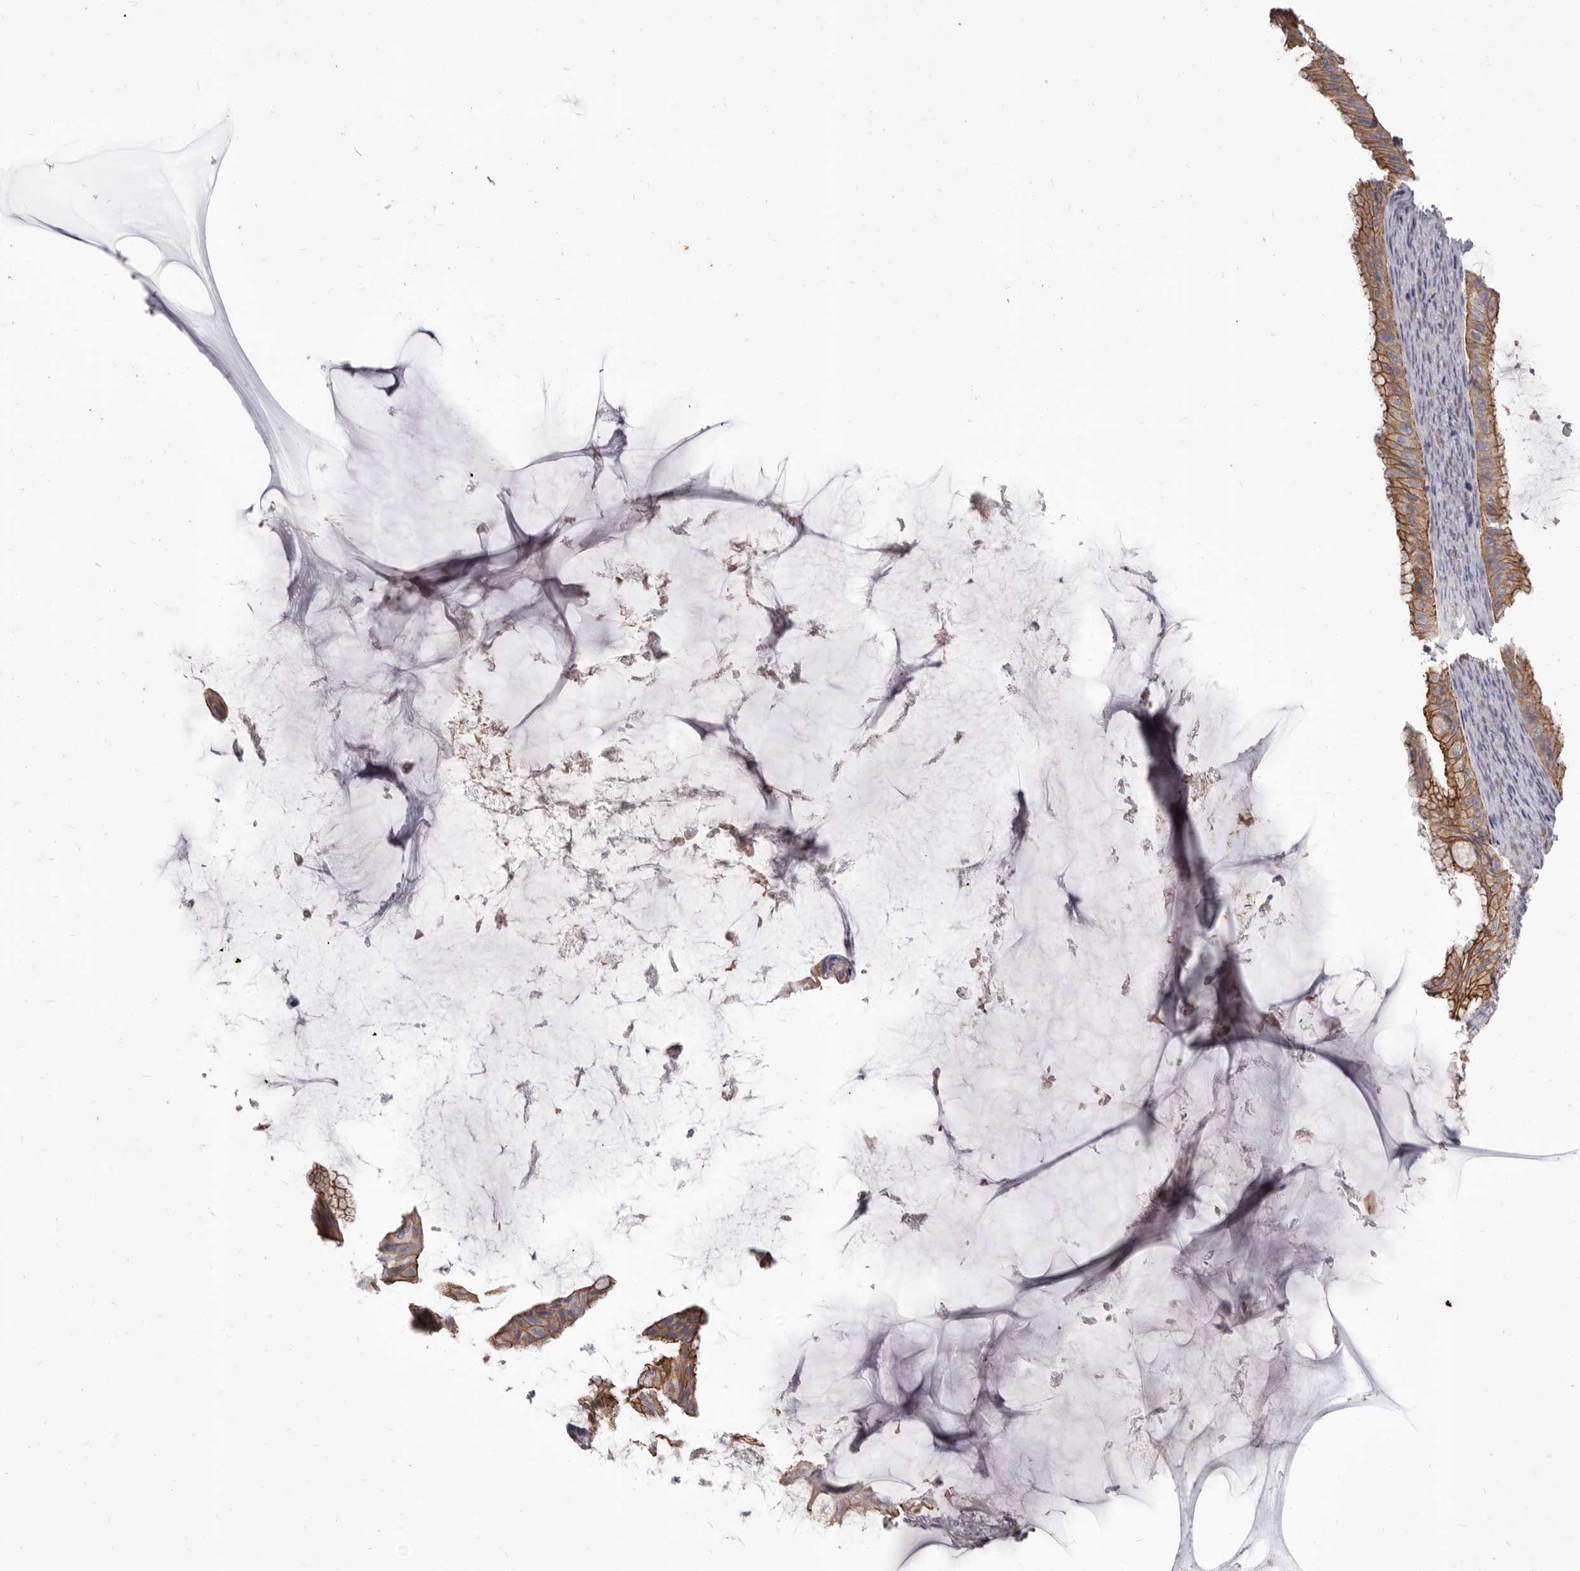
{"staining": {"intensity": "moderate", "quantity": ">75%", "location": "cytoplasmic/membranous"}, "tissue": "ovarian cancer", "cell_type": "Tumor cells", "image_type": "cancer", "snomed": [{"axis": "morphology", "description": "Cystadenocarcinoma, mucinous, NOS"}, {"axis": "topography", "description": "Ovary"}], "caption": "Immunohistochemical staining of human ovarian mucinous cystadenocarcinoma demonstrates medium levels of moderate cytoplasmic/membranous staining in about >75% of tumor cells. (DAB (3,3'-diaminobenzidine) IHC, brown staining for protein, blue staining for nuclei).", "gene": "P2RX6", "patient": {"sex": "female", "age": 61}}